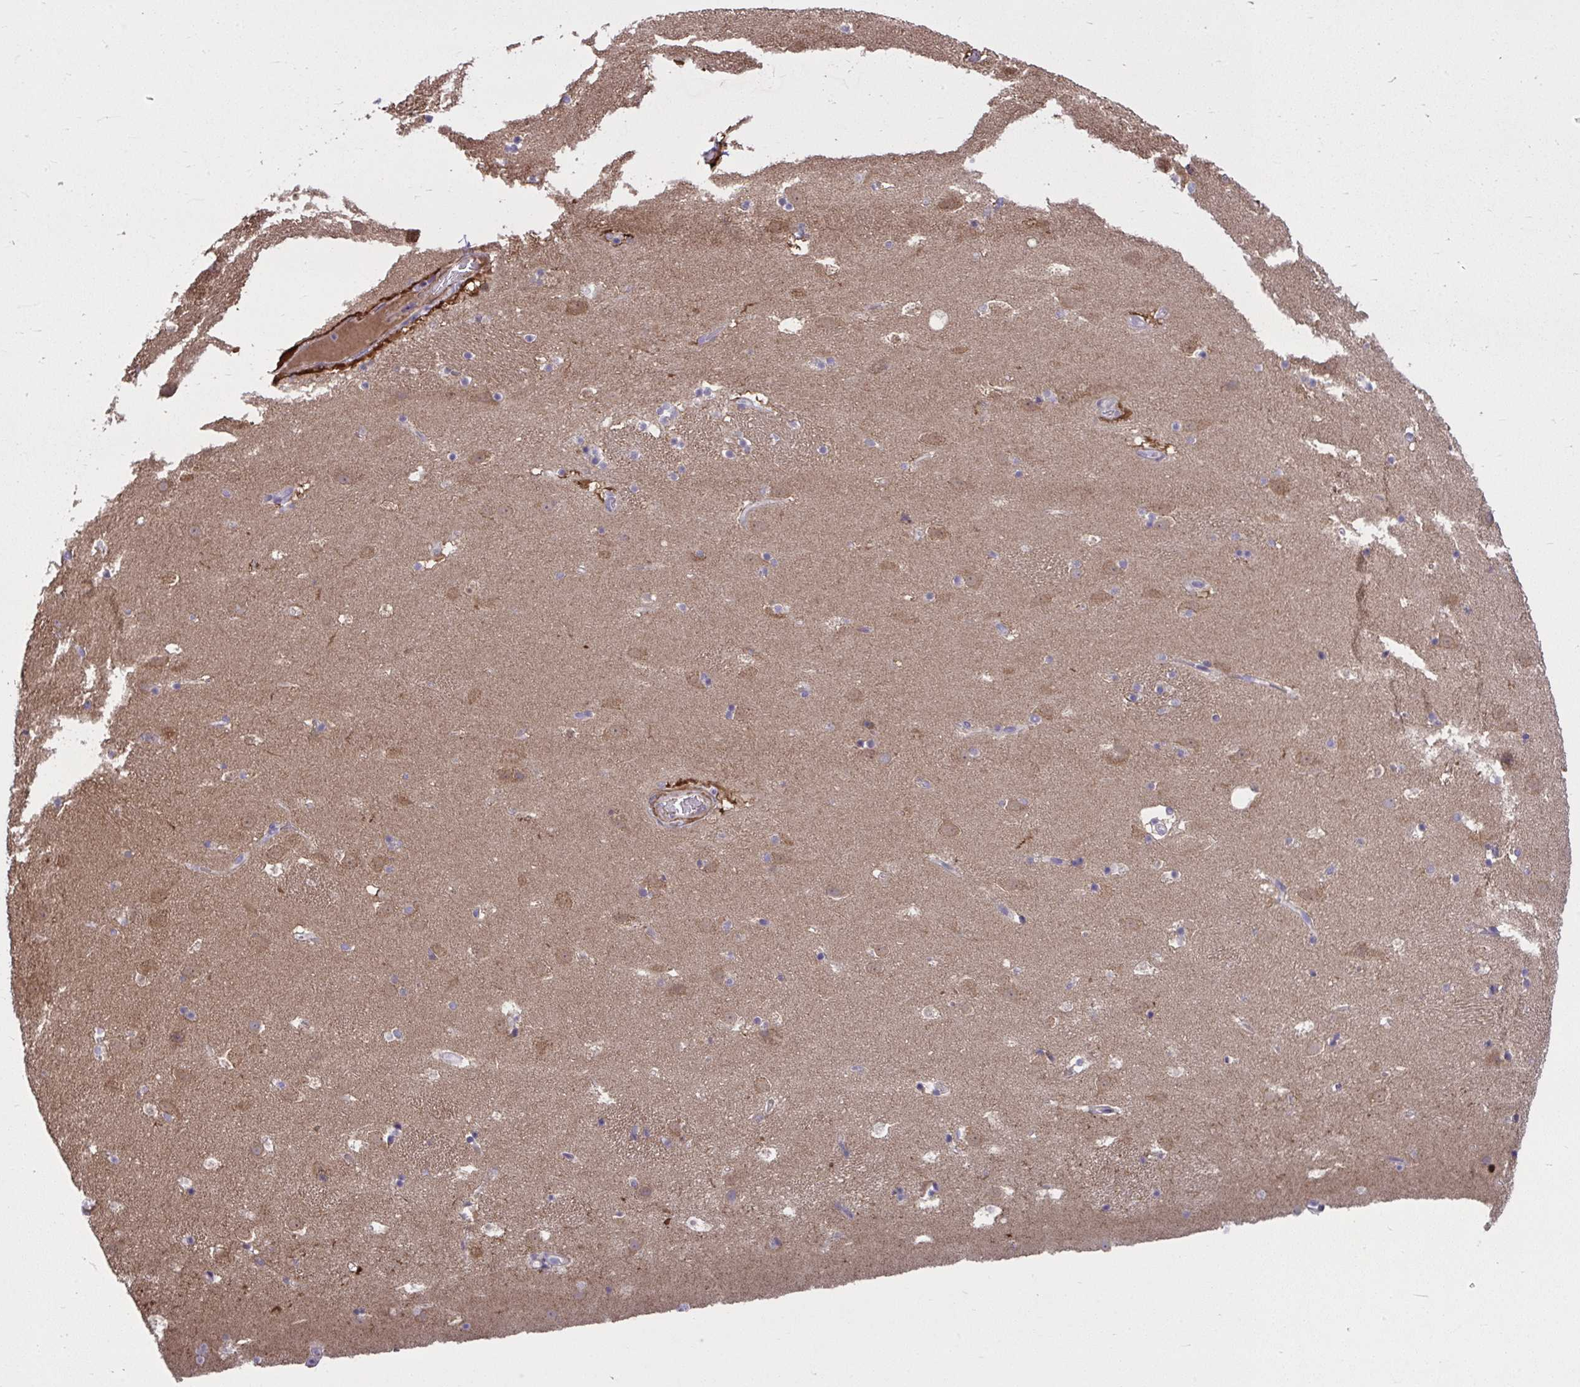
{"staining": {"intensity": "negative", "quantity": "none", "location": "none"}, "tissue": "caudate", "cell_type": "Glial cells", "image_type": "normal", "snomed": [{"axis": "morphology", "description": "Normal tissue, NOS"}, {"axis": "topography", "description": "Lateral ventricle wall"}], "caption": "Glial cells show no significant protein staining in benign caudate.", "gene": "PIGZ", "patient": {"sex": "male", "age": 37}}